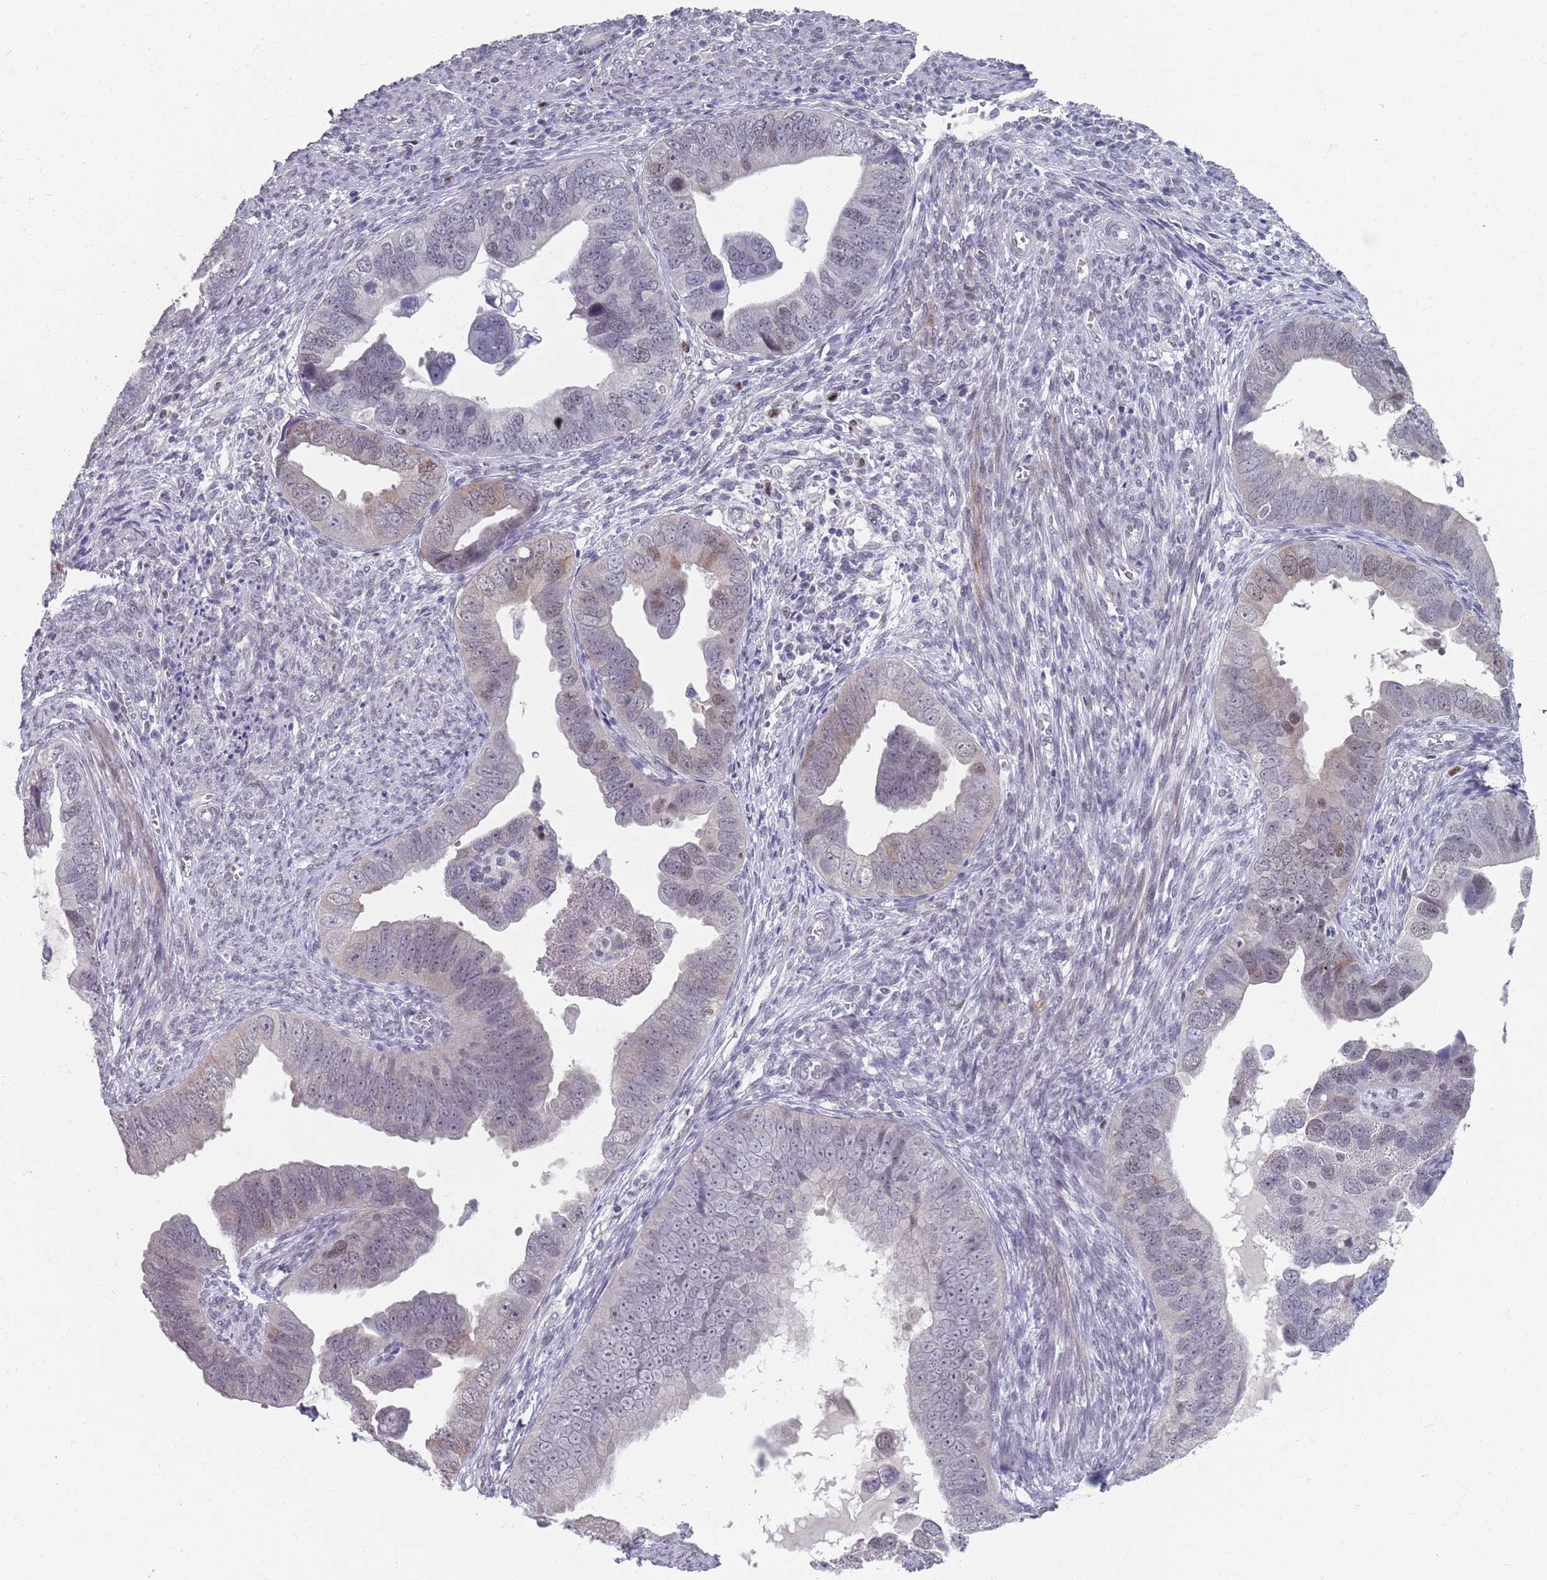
{"staining": {"intensity": "weak", "quantity": "<25%", "location": "nuclear"}, "tissue": "endometrial cancer", "cell_type": "Tumor cells", "image_type": "cancer", "snomed": [{"axis": "morphology", "description": "Adenocarcinoma, NOS"}, {"axis": "topography", "description": "Endometrium"}], "caption": "Tumor cells show no significant protein expression in endometrial cancer (adenocarcinoma).", "gene": "SAMD1", "patient": {"sex": "female", "age": 75}}